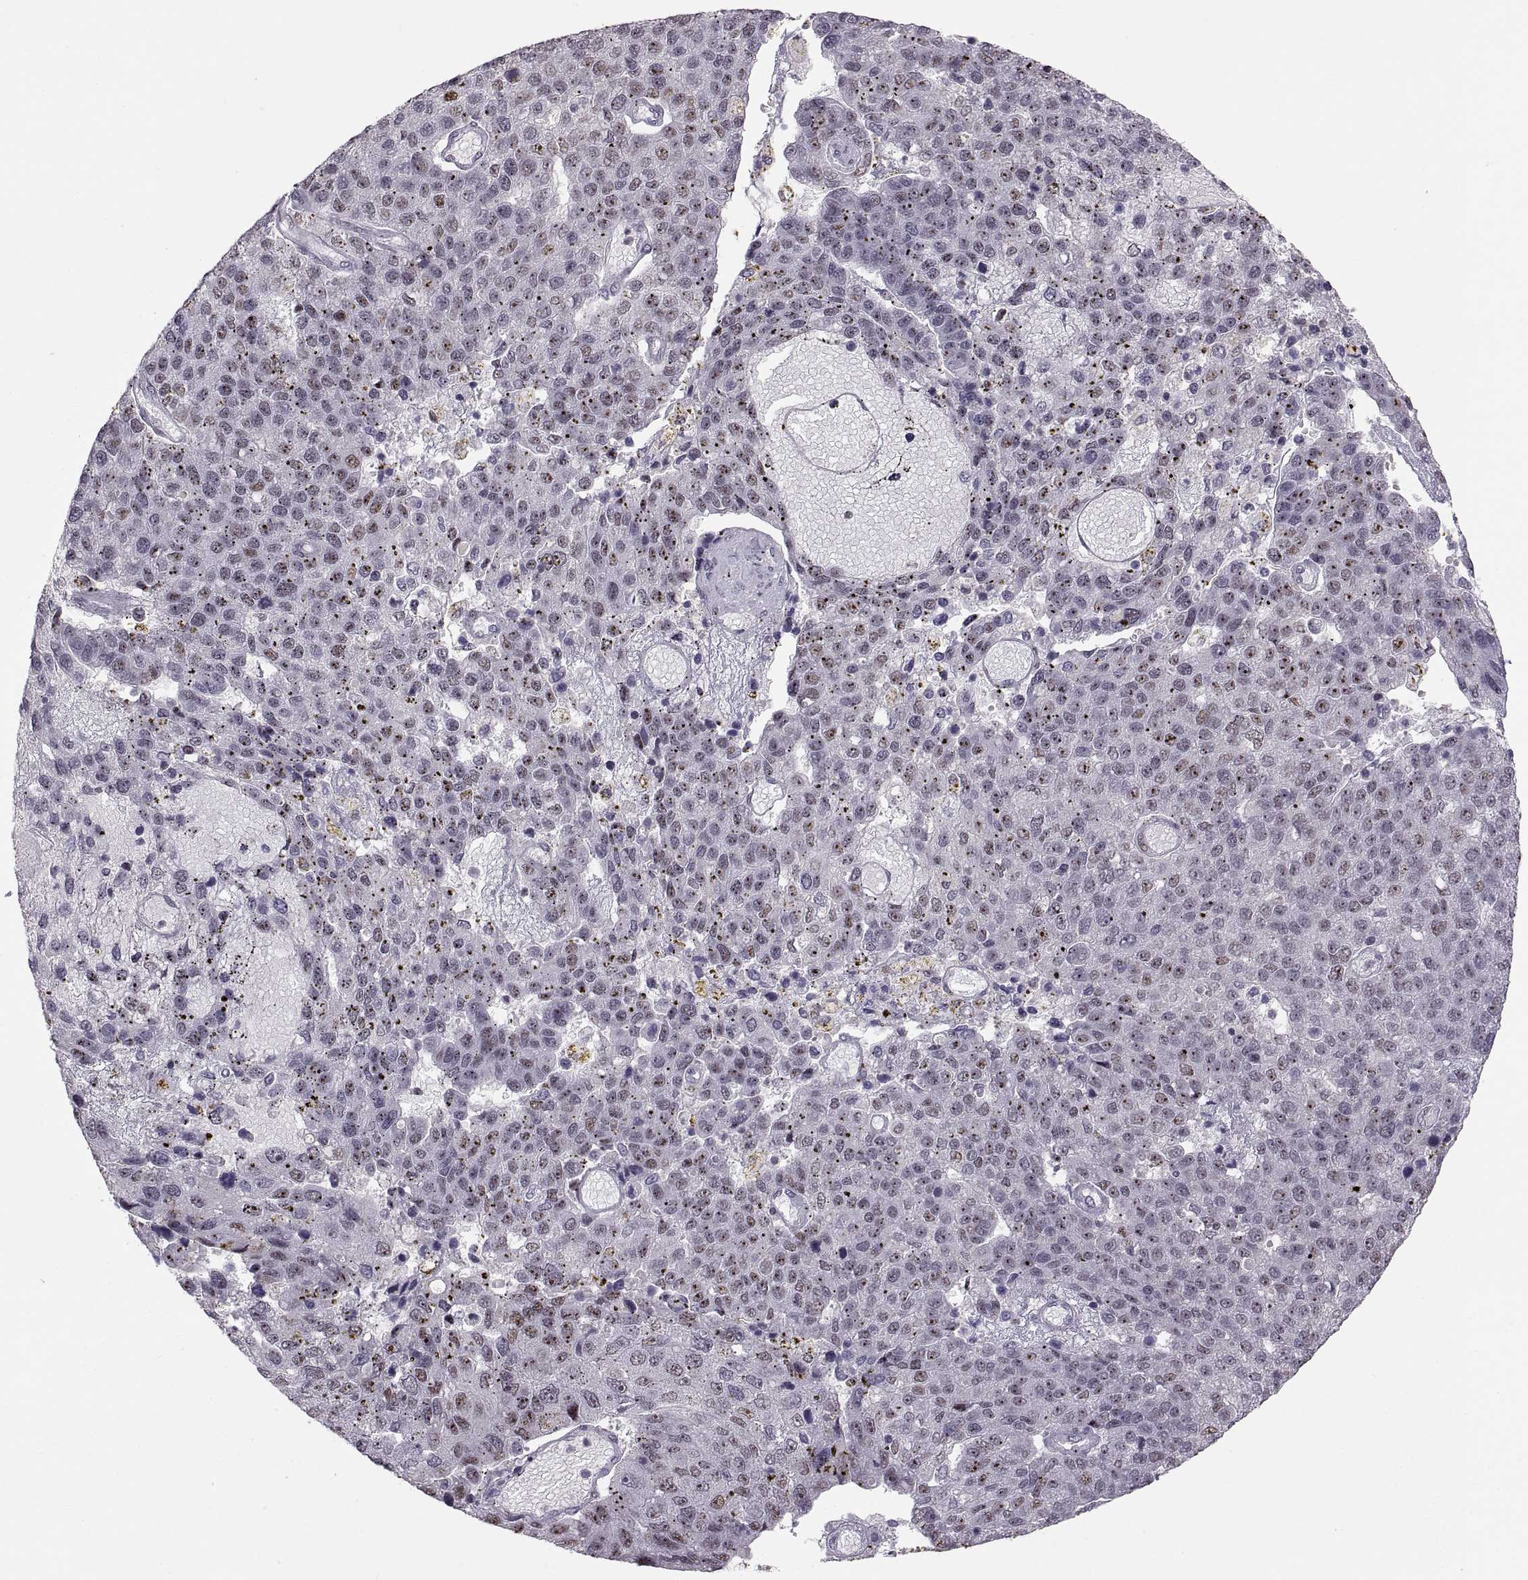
{"staining": {"intensity": "moderate", "quantity": "<25%", "location": "nuclear"}, "tissue": "pancreatic cancer", "cell_type": "Tumor cells", "image_type": "cancer", "snomed": [{"axis": "morphology", "description": "Adenocarcinoma, NOS"}, {"axis": "topography", "description": "Pancreas"}], "caption": "Immunohistochemical staining of adenocarcinoma (pancreatic) demonstrates low levels of moderate nuclear protein positivity in about <25% of tumor cells.", "gene": "SNAI1", "patient": {"sex": "female", "age": 61}}